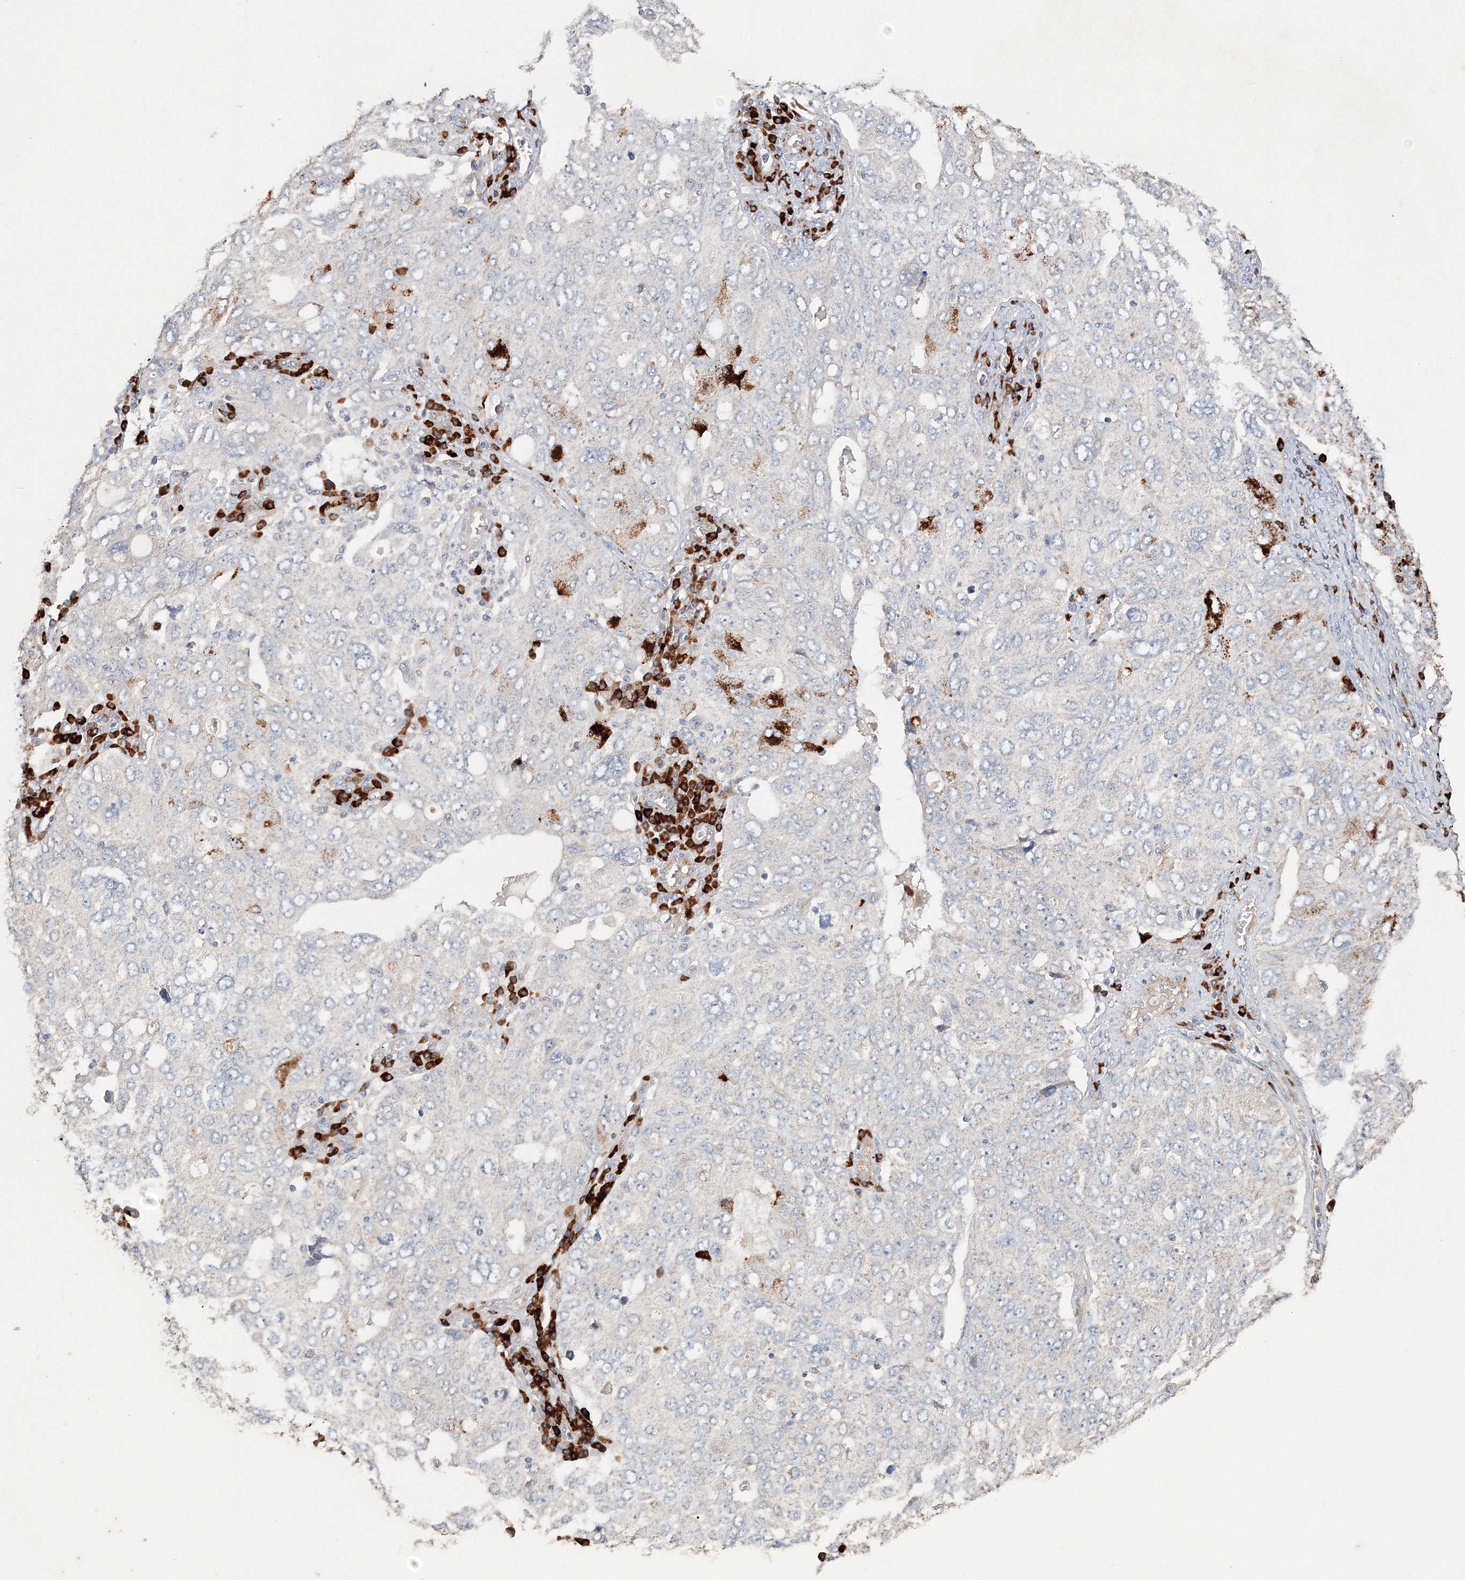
{"staining": {"intensity": "negative", "quantity": "none", "location": "none"}, "tissue": "ovarian cancer", "cell_type": "Tumor cells", "image_type": "cancer", "snomed": [{"axis": "morphology", "description": "Carcinoma, endometroid"}, {"axis": "topography", "description": "Ovary"}], "caption": "DAB immunohistochemical staining of human endometroid carcinoma (ovarian) demonstrates no significant expression in tumor cells. The staining is performed using DAB brown chromogen with nuclei counter-stained in using hematoxylin.", "gene": "NALF2", "patient": {"sex": "female", "age": 62}}